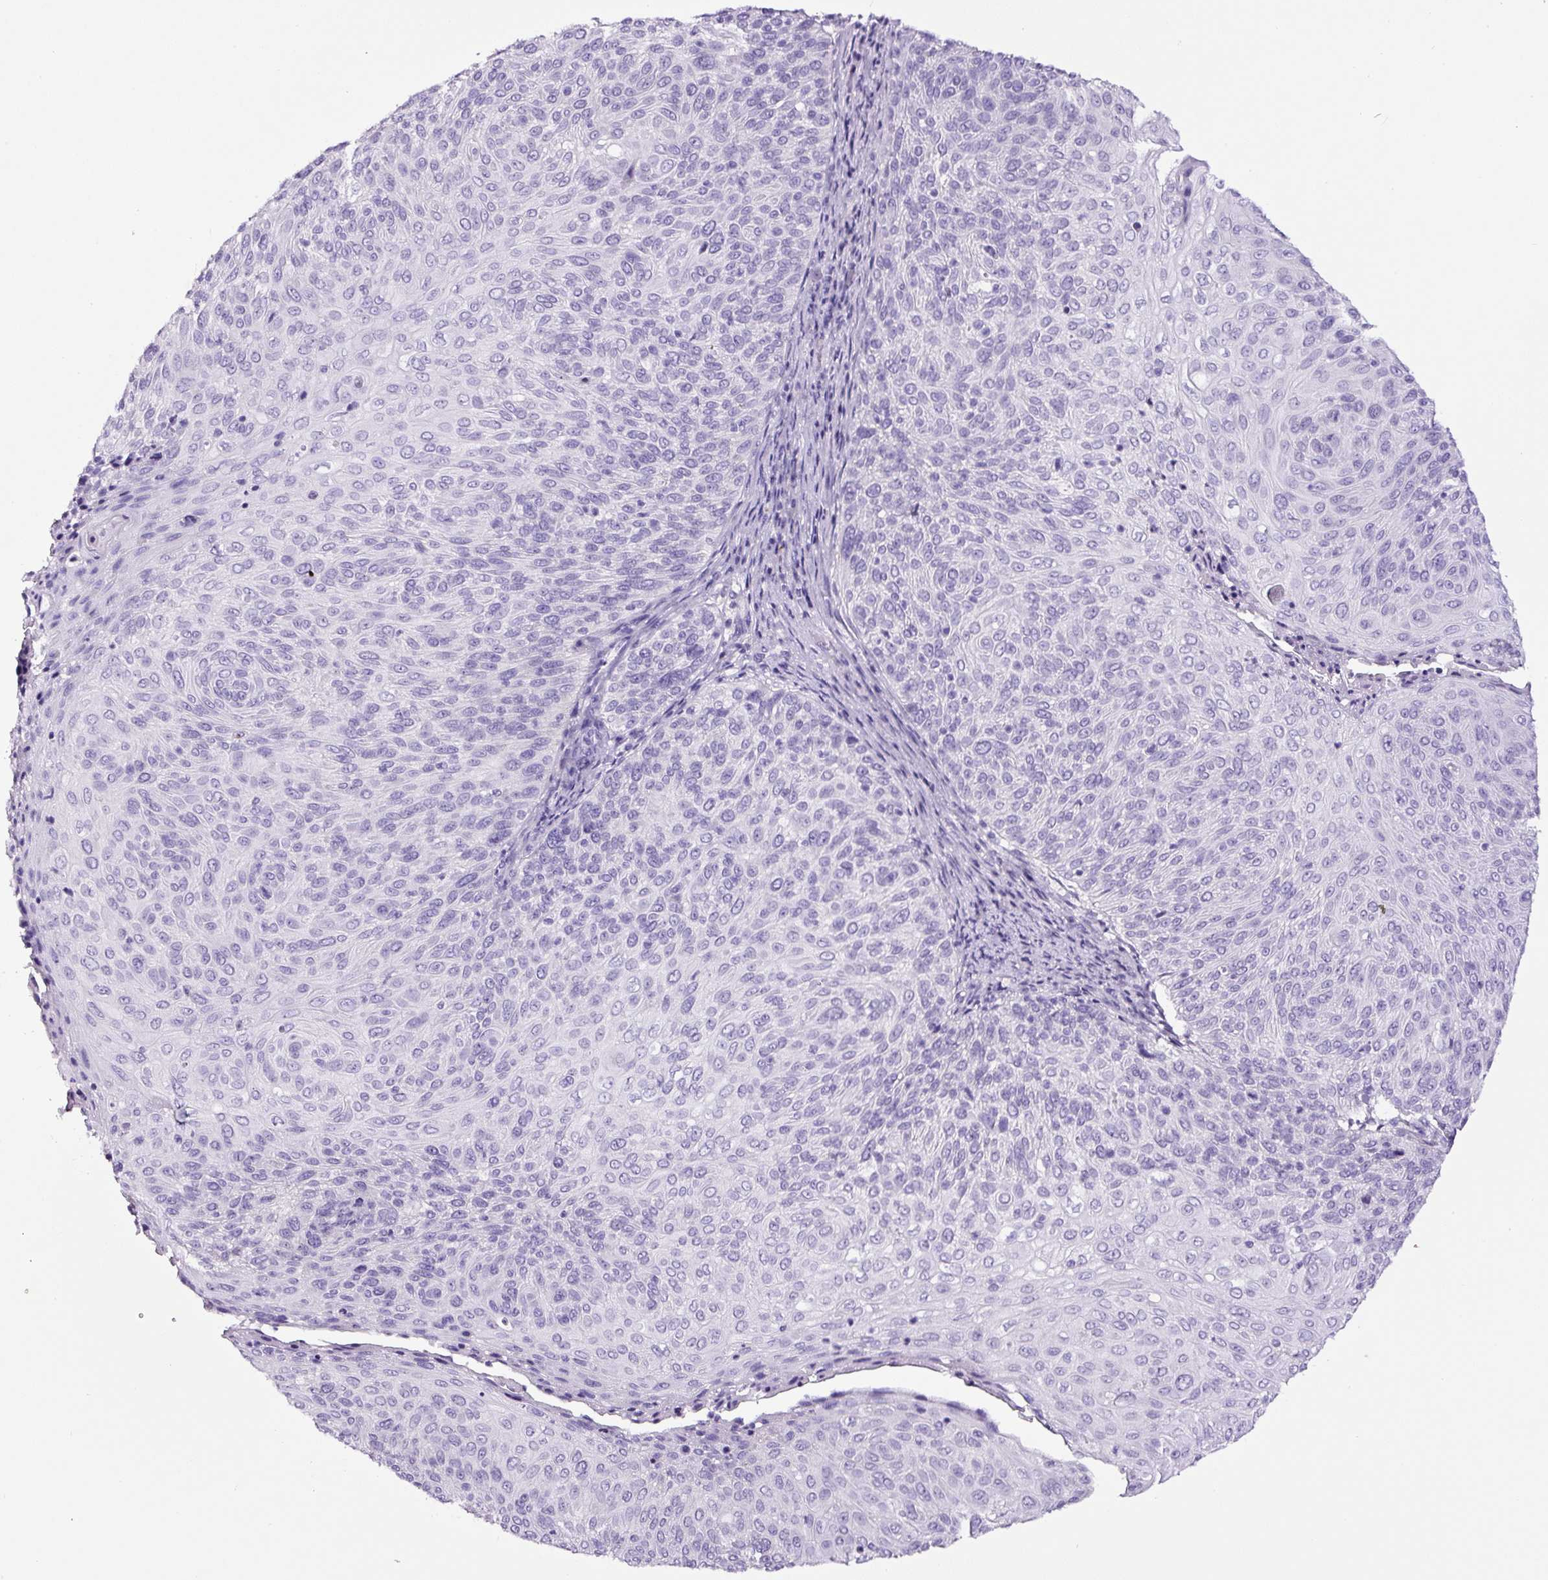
{"staining": {"intensity": "negative", "quantity": "none", "location": "none"}, "tissue": "cervical cancer", "cell_type": "Tumor cells", "image_type": "cancer", "snomed": [{"axis": "morphology", "description": "Squamous cell carcinoma, NOS"}, {"axis": "topography", "description": "Cervix"}], "caption": "Histopathology image shows no protein staining in tumor cells of cervical cancer tissue.", "gene": "SP8", "patient": {"sex": "female", "age": 31}}